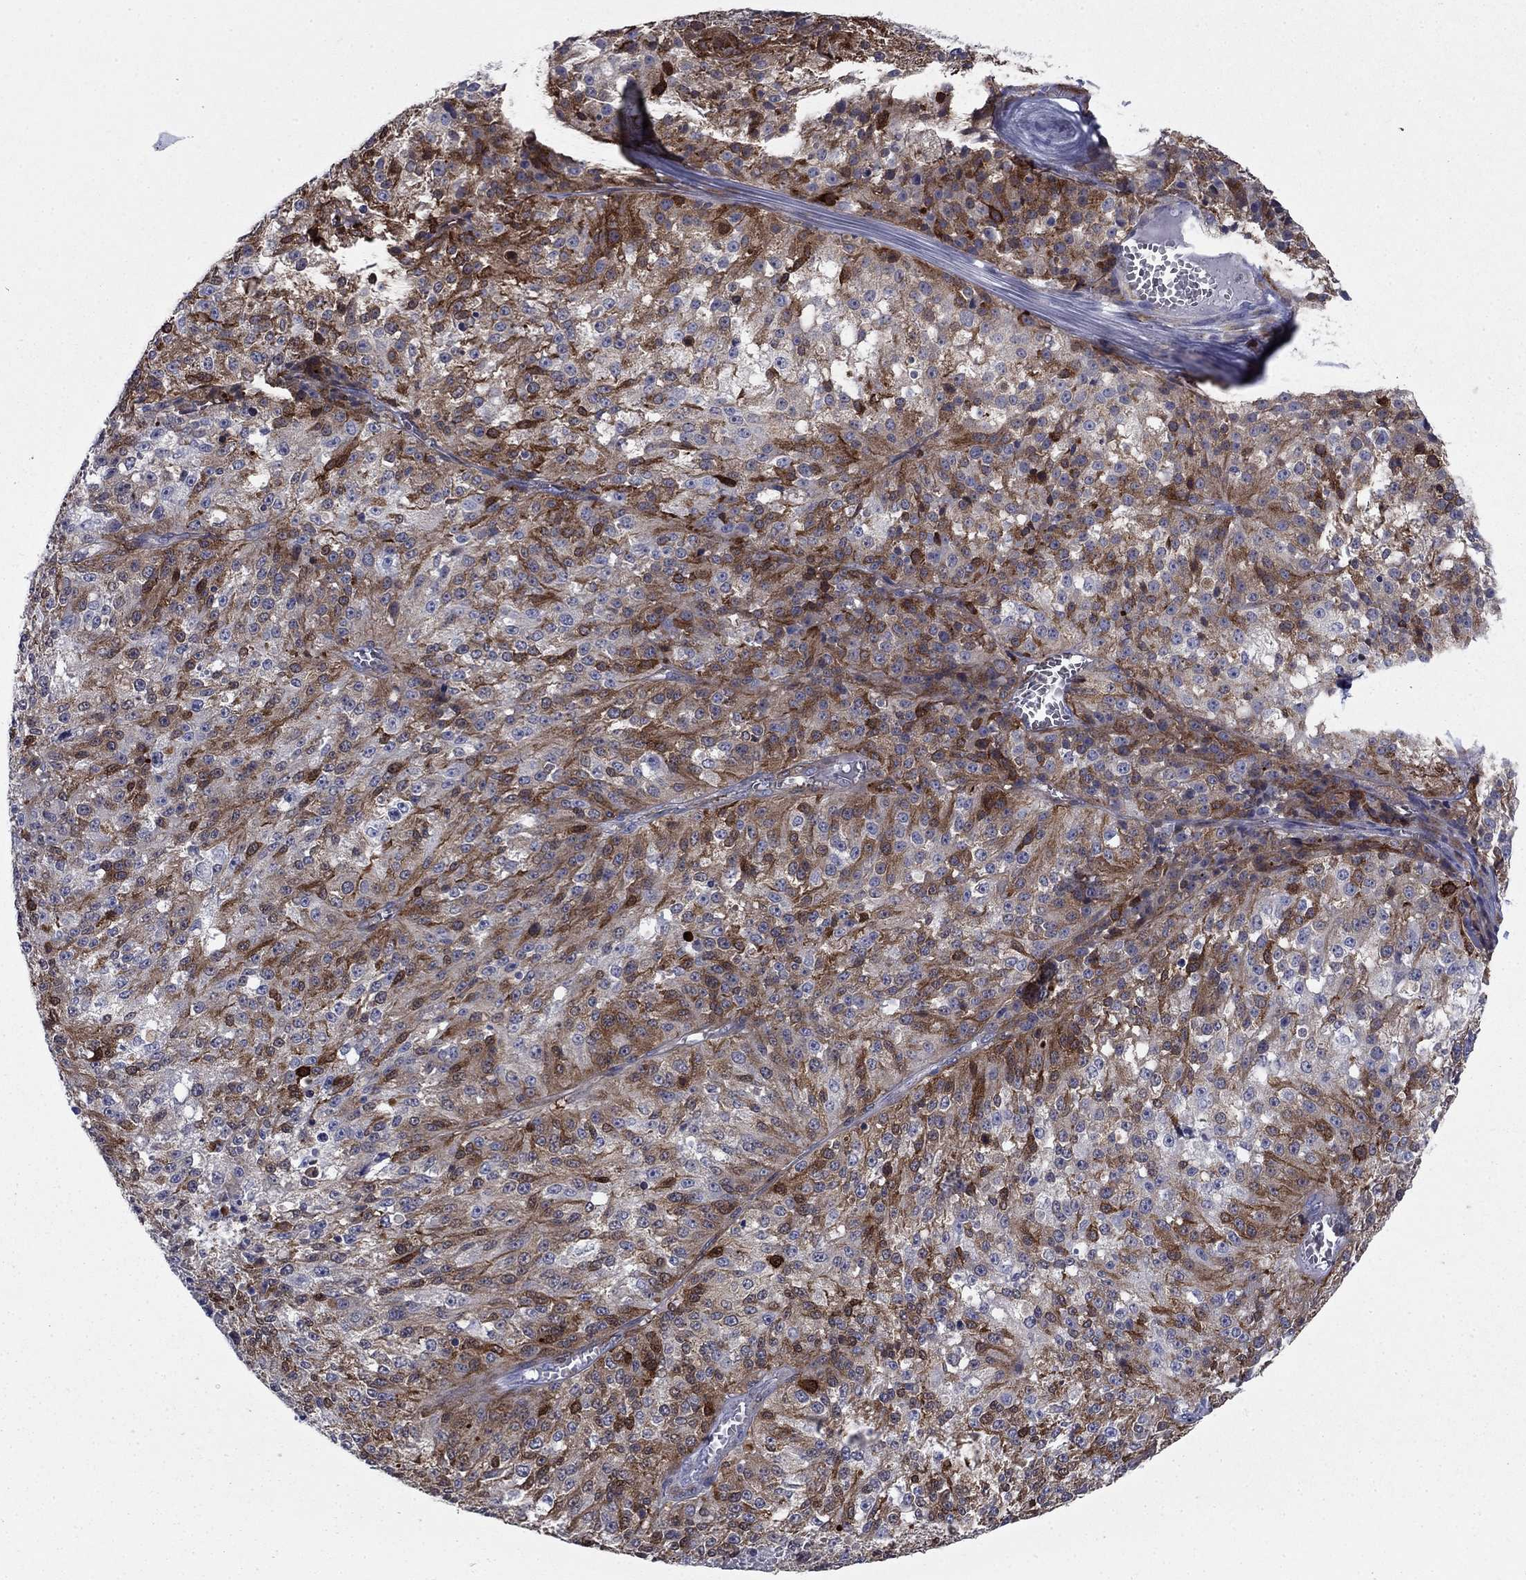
{"staining": {"intensity": "strong", "quantity": "25%-75%", "location": "cytoplasmic/membranous"}, "tissue": "melanoma", "cell_type": "Tumor cells", "image_type": "cancer", "snomed": [{"axis": "morphology", "description": "Malignant melanoma, Metastatic site"}, {"axis": "topography", "description": "Lymph node"}], "caption": "Malignant melanoma (metastatic site) stained for a protein demonstrates strong cytoplasmic/membranous positivity in tumor cells.", "gene": "STMN1", "patient": {"sex": "female", "age": 64}}